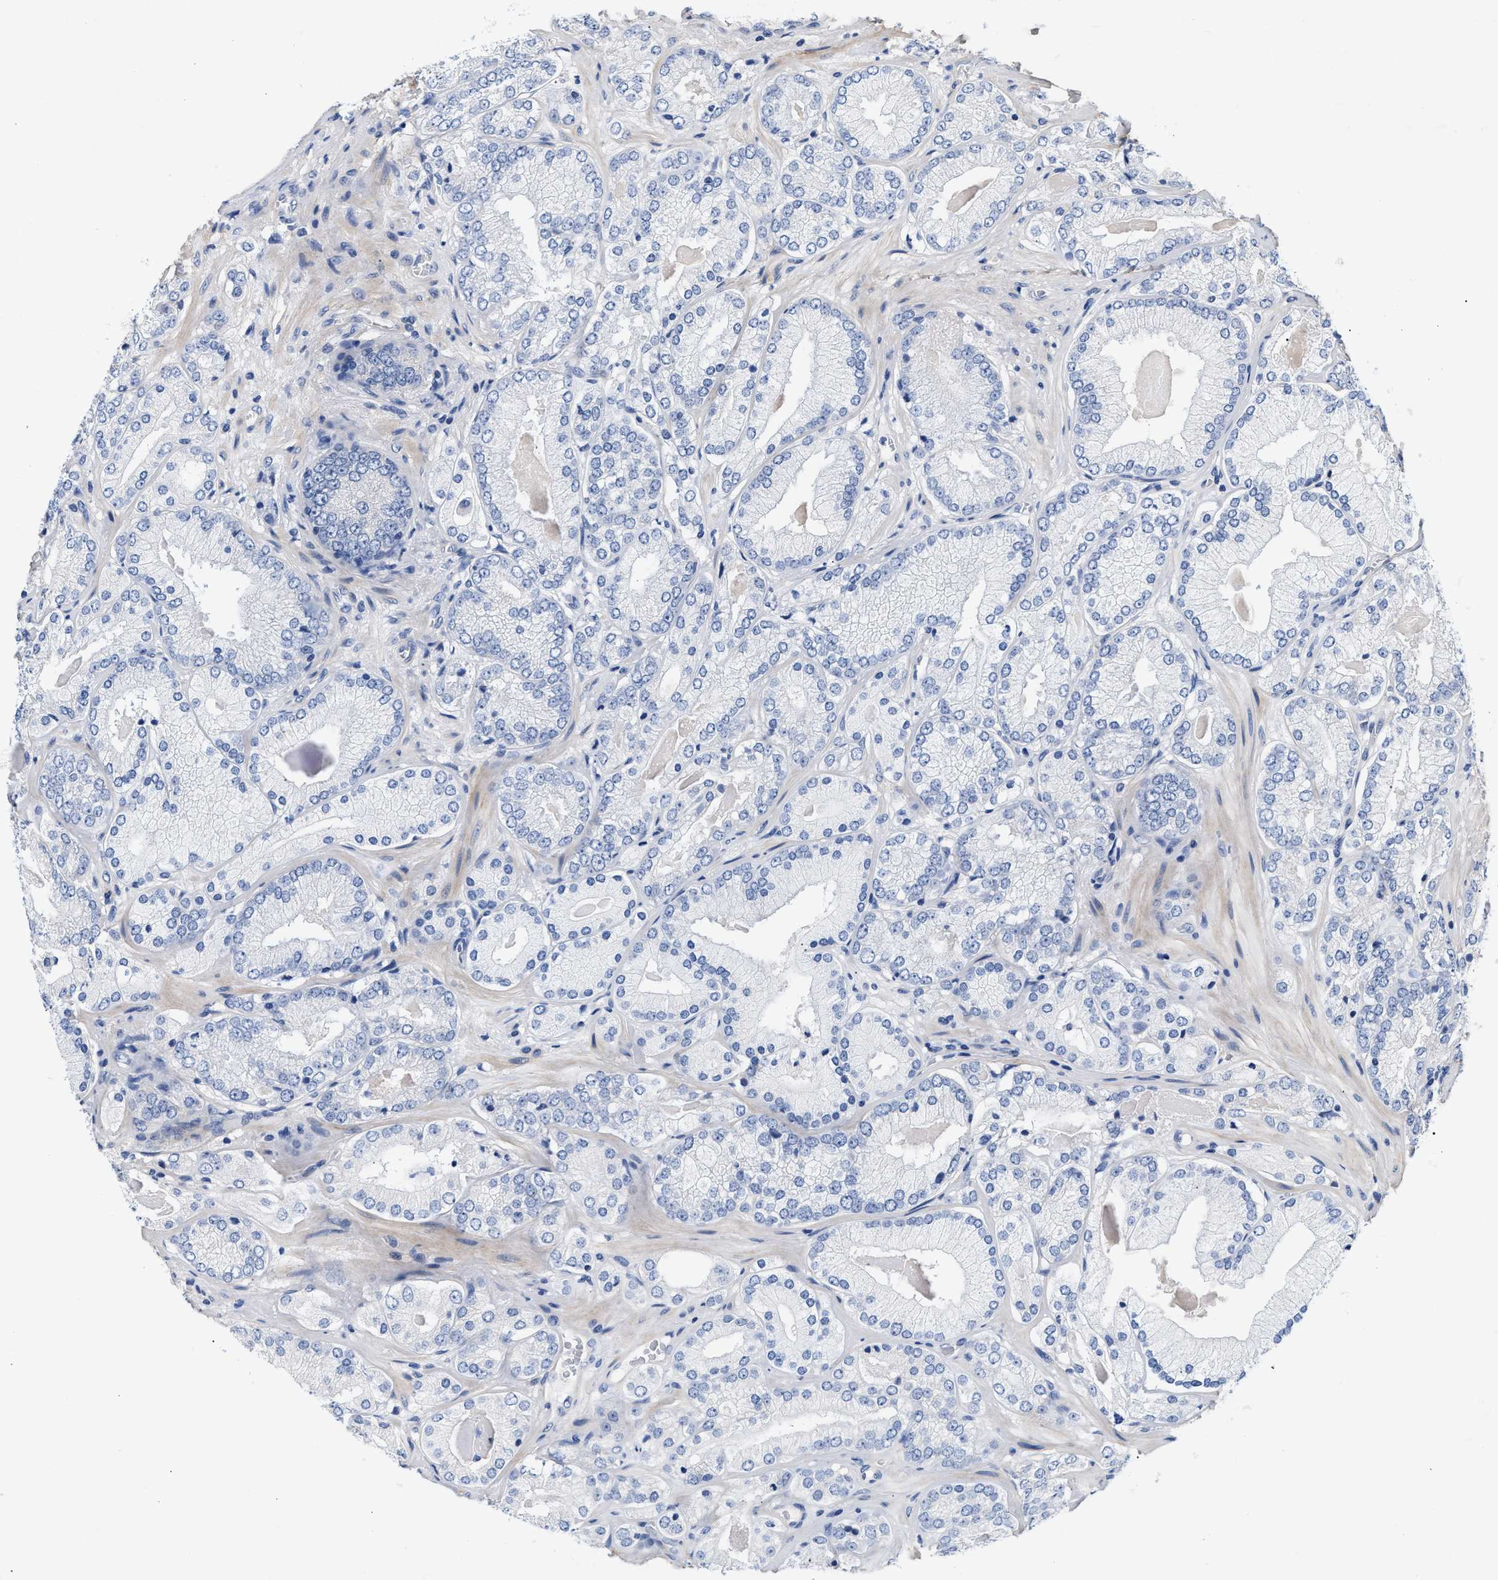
{"staining": {"intensity": "negative", "quantity": "none", "location": "none"}, "tissue": "prostate cancer", "cell_type": "Tumor cells", "image_type": "cancer", "snomed": [{"axis": "morphology", "description": "Adenocarcinoma, Low grade"}, {"axis": "topography", "description": "Prostate"}], "caption": "Tumor cells are negative for brown protein staining in prostate cancer (low-grade adenocarcinoma). (DAB IHC with hematoxylin counter stain).", "gene": "ACTL7B", "patient": {"sex": "male", "age": 65}}